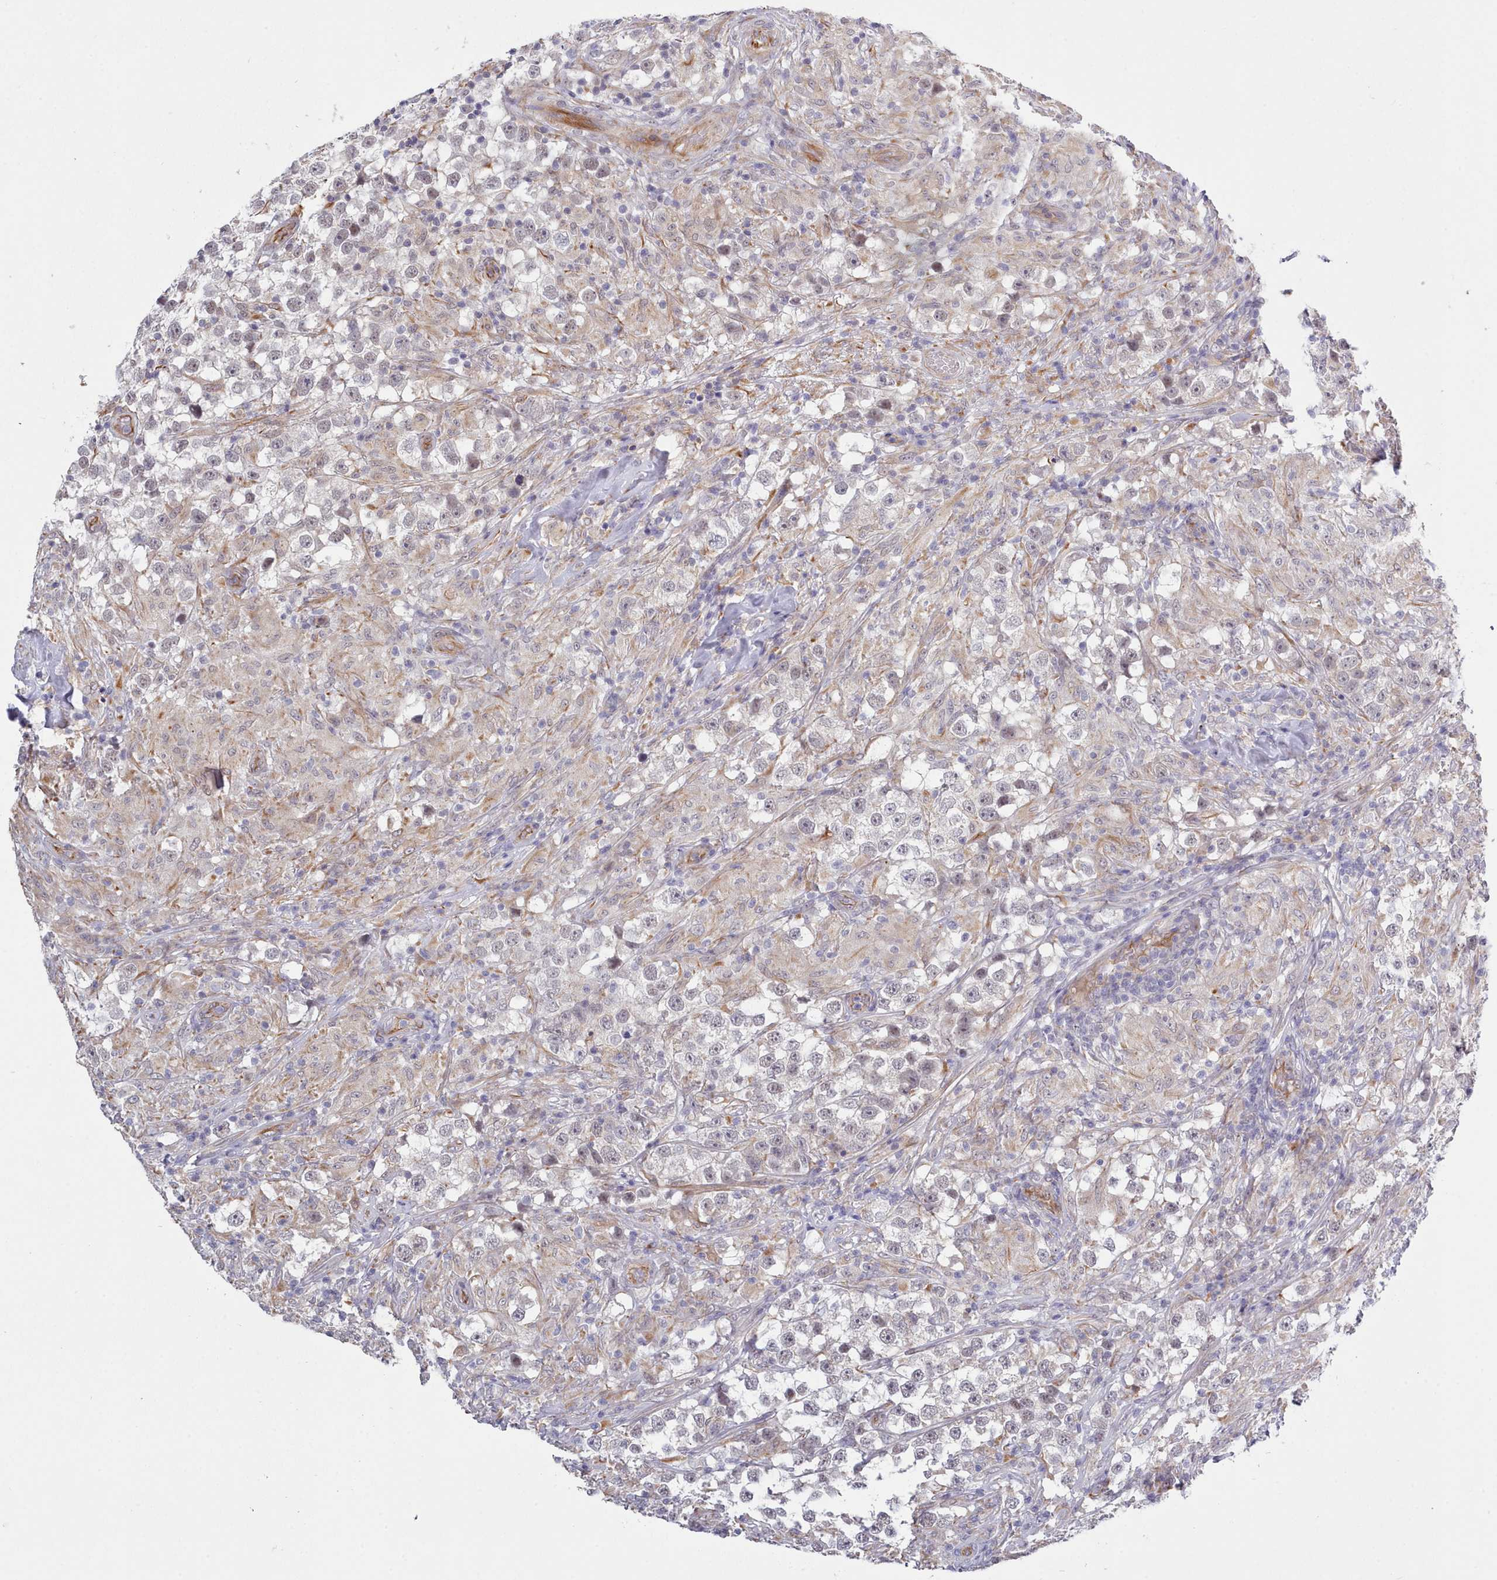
{"staining": {"intensity": "weak", "quantity": "<25%", "location": "nuclear"}, "tissue": "testis cancer", "cell_type": "Tumor cells", "image_type": "cancer", "snomed": [{"axis": "morphology", "description": "Seminoma, NOS"}, {"axis": "topography", "description": "Testis"}], "caption": "A high-resolution histopathology image shows IHC staining of testis cancer (seminoma), which exhibits no significant positivity in tumor cells.", "gene": "ZC3H13", "patient": {"sex": "male", "age": 46}}